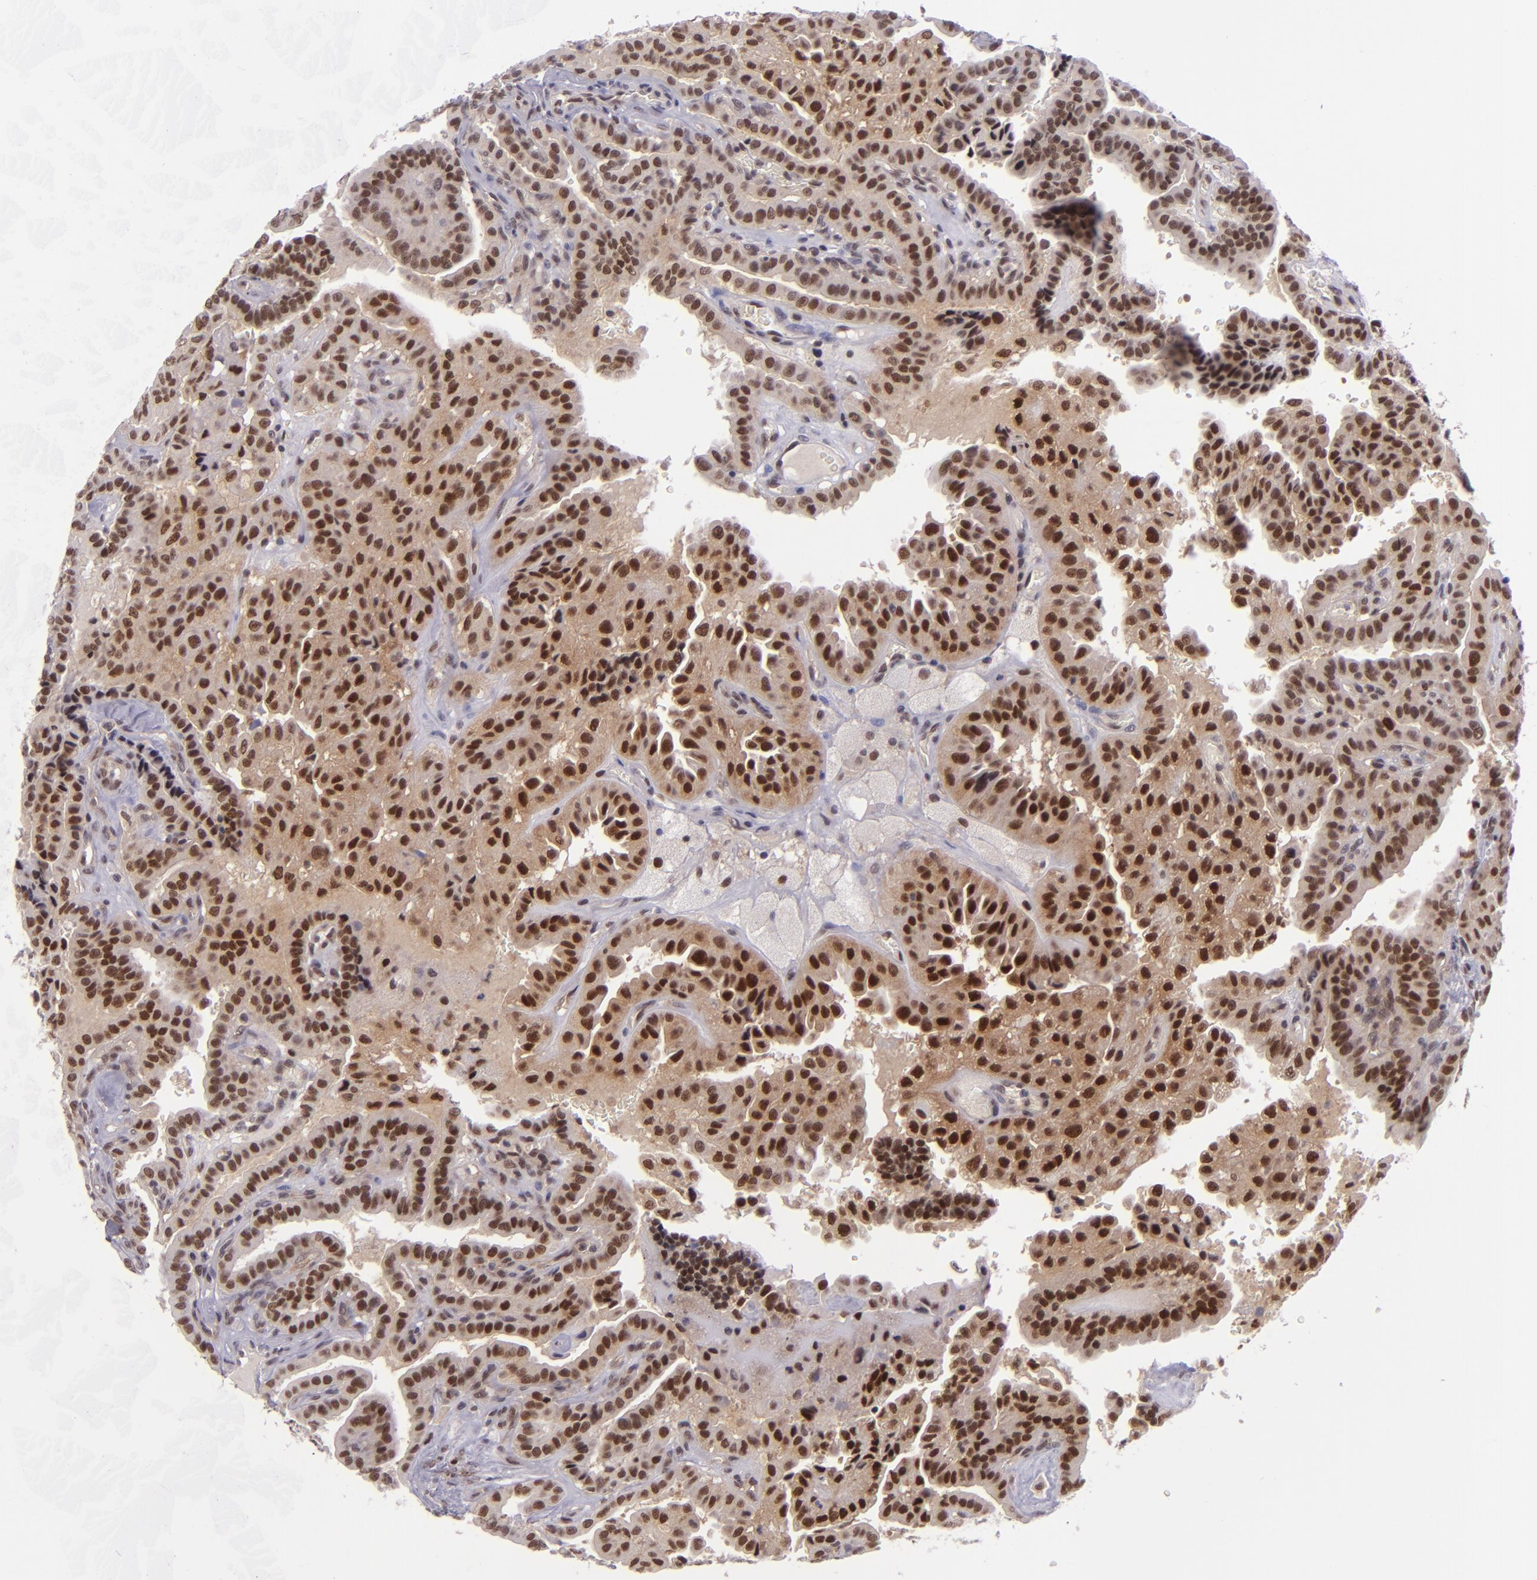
{"staining": {"intensity": "strong", "quantity": ">75%", "location": "cytoplasmic/membranous,nuclear"}, "tissue": "thyroid cancer", "cell_type": "Tumor cells", "image_type": "cancer", "snomed": [{"axis": "morphology", "description": "Papillary adenocarcinoma, NOS"}, {"axis": "topography", "description": "Thyroid gland"}], "caption": "Immunohistochemical staining of human papillary adenocarcinoma (thyroid) reveals strong cytoplasmic/membranous and nuclear protein staining in about >75% of tumor cells.", "gene": "BAG1", "patient": {"sex": "male", "age": 87}}